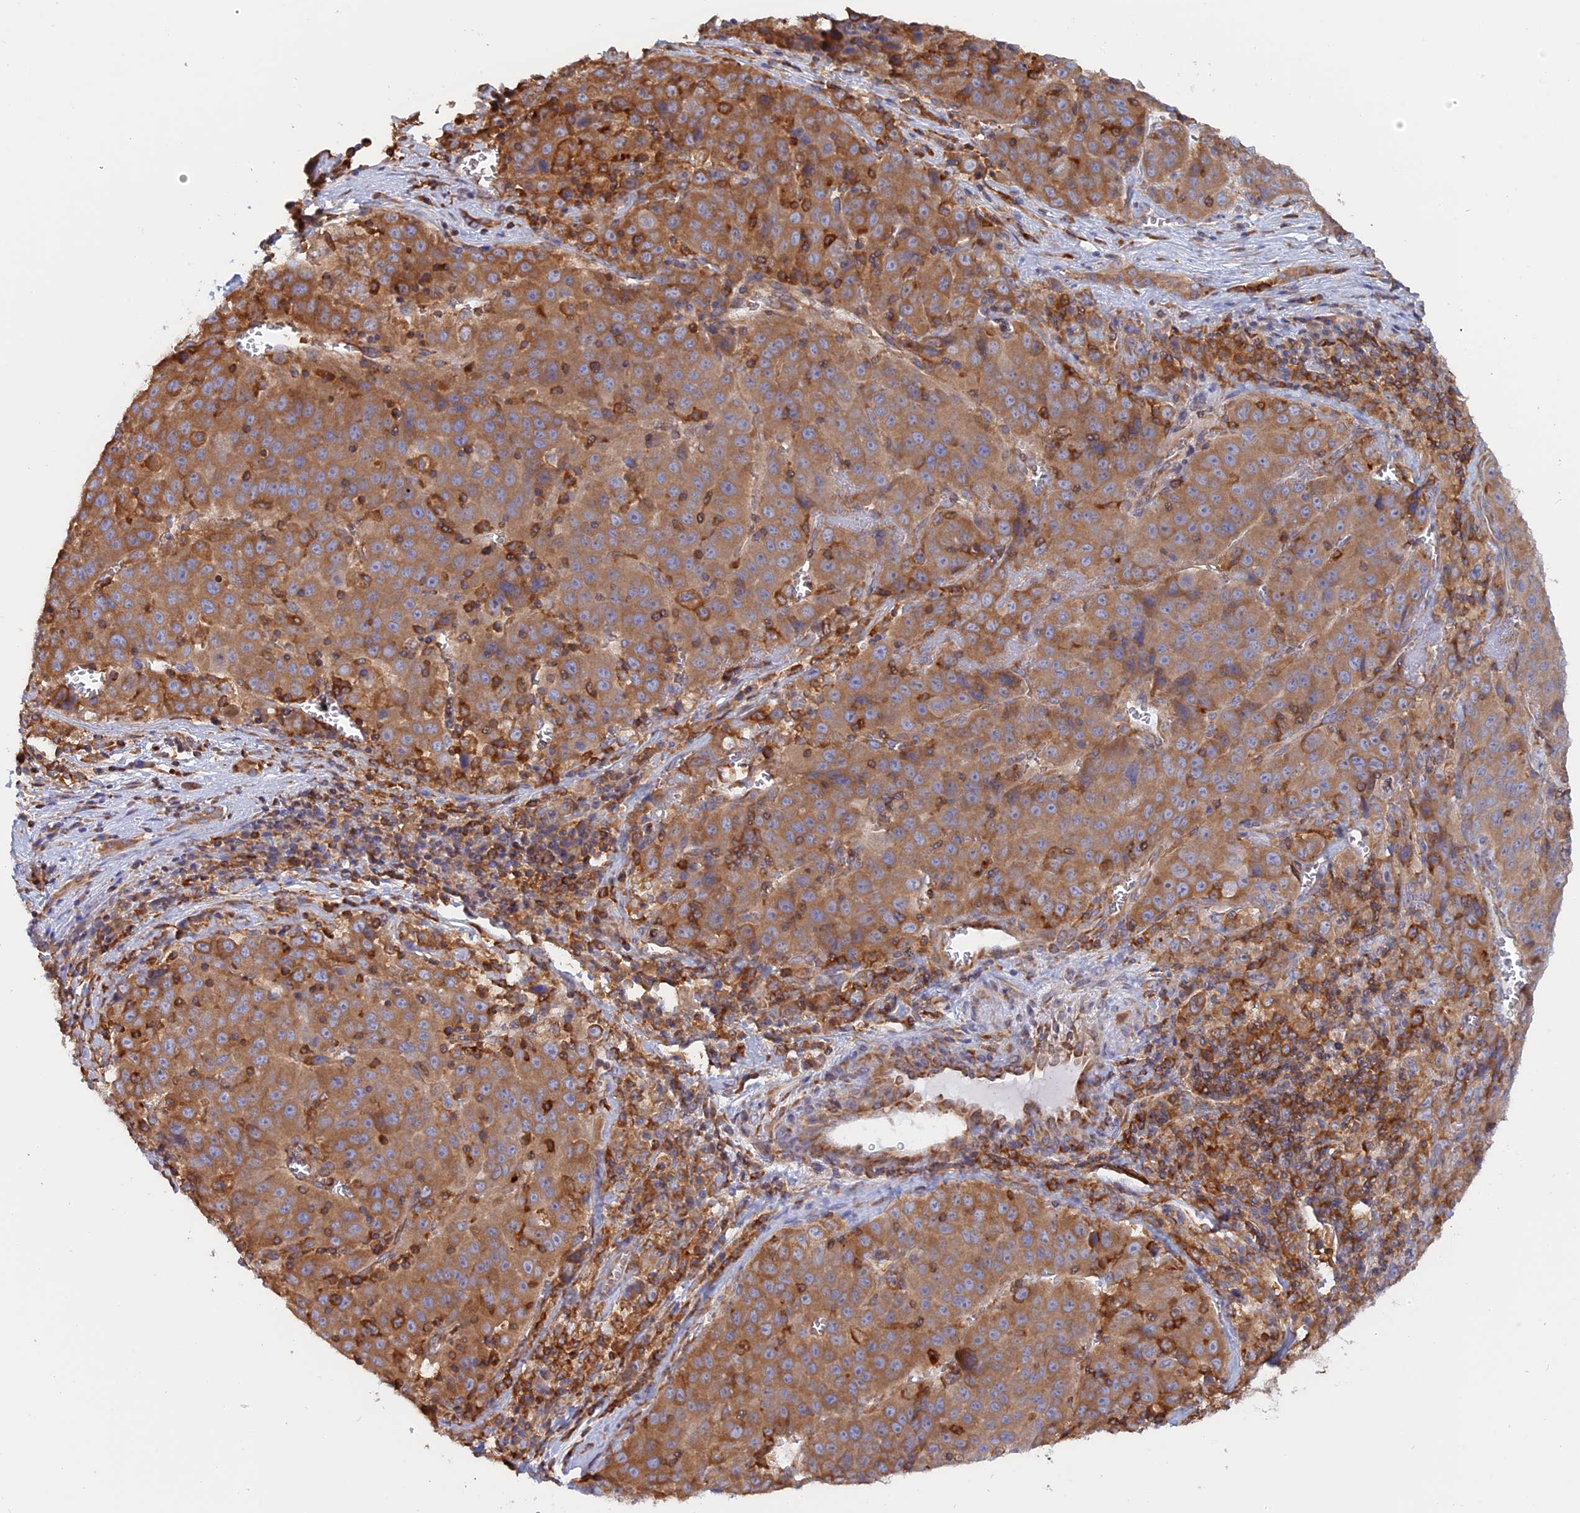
{"staining": {"intensity": "moderate", "quantity": "25%-75%", "location": "cytoplasmic/membranous"}, "tissue": "liver cancer", "cell_type": "Tumor cells", "image_type": "cancer", "snomed": [{"axis": "morphology", "description": "Carcinoma, Hepatocellular, NOS"}, {"axis": "topography", "description": "Liver"}], "caption": "Immunohistochemistry micrograph of human liver hepatocellular carcinoma stained for a protein (brown), which displays medium levels of moderate cytoplasmic/membranous positivity in approximately 25%-75% of tumor cells.", "gene": "GMIP", "patient": {"sex": "female", "age": 53}}